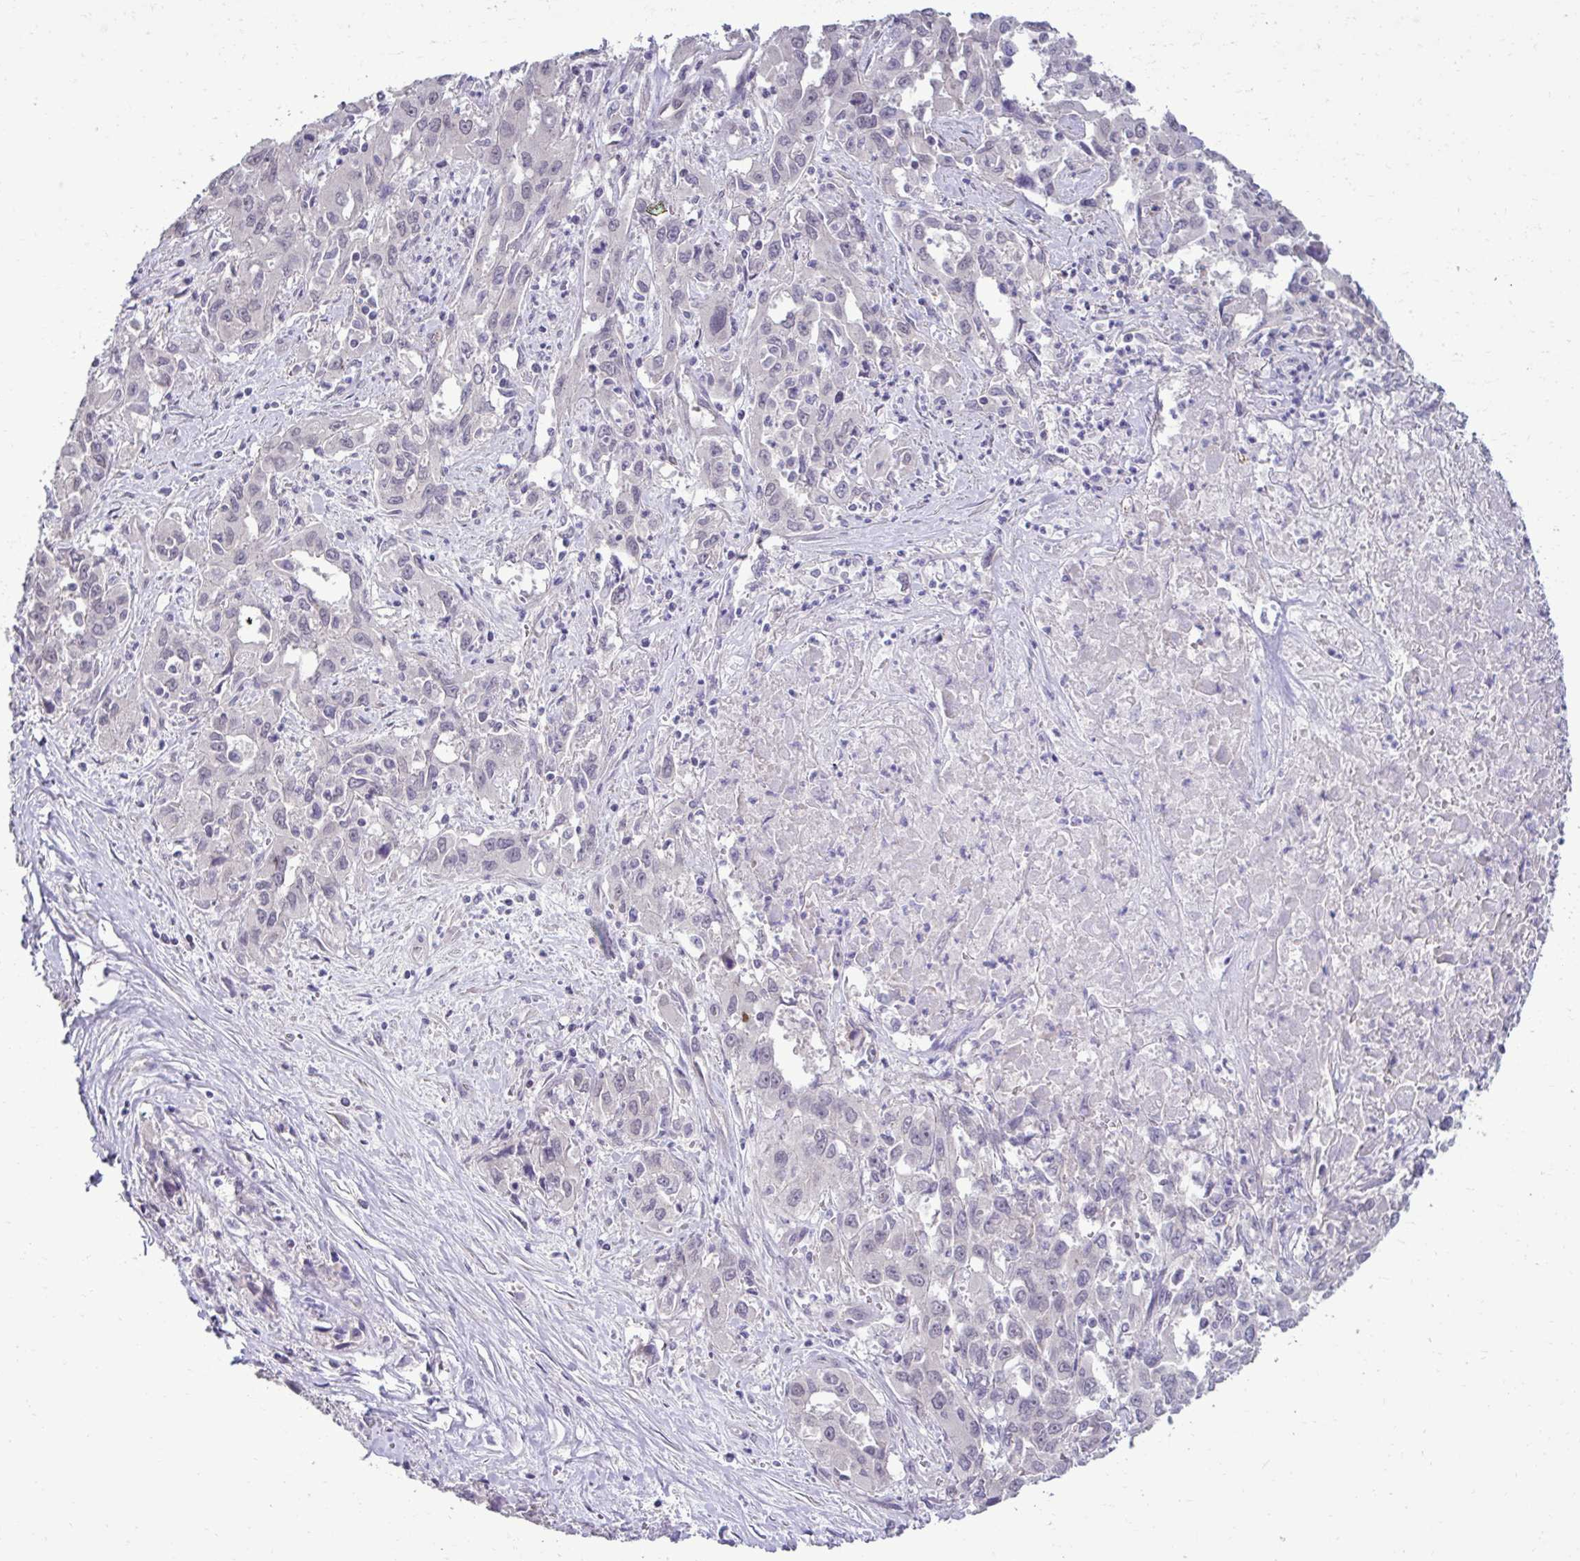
{"staining": {"intensity": "negative", "quantity": "none", "location": "none"}, "tissue": "liver cancer", "cell_type": "Tumor cells", "image_type": "cancer", "snomed": [{"axis": "morphology", "description": "Carcinoma, Hepatocellular, NOS"}, {"axis": "topography", "description": "Liver"}], "caption": "Immunohistochemical staining of human liver cancer shows no significant positivity in tumor cells.", "gene": "SLC30A3", "patient": {"sex": "male", "age": 63}}